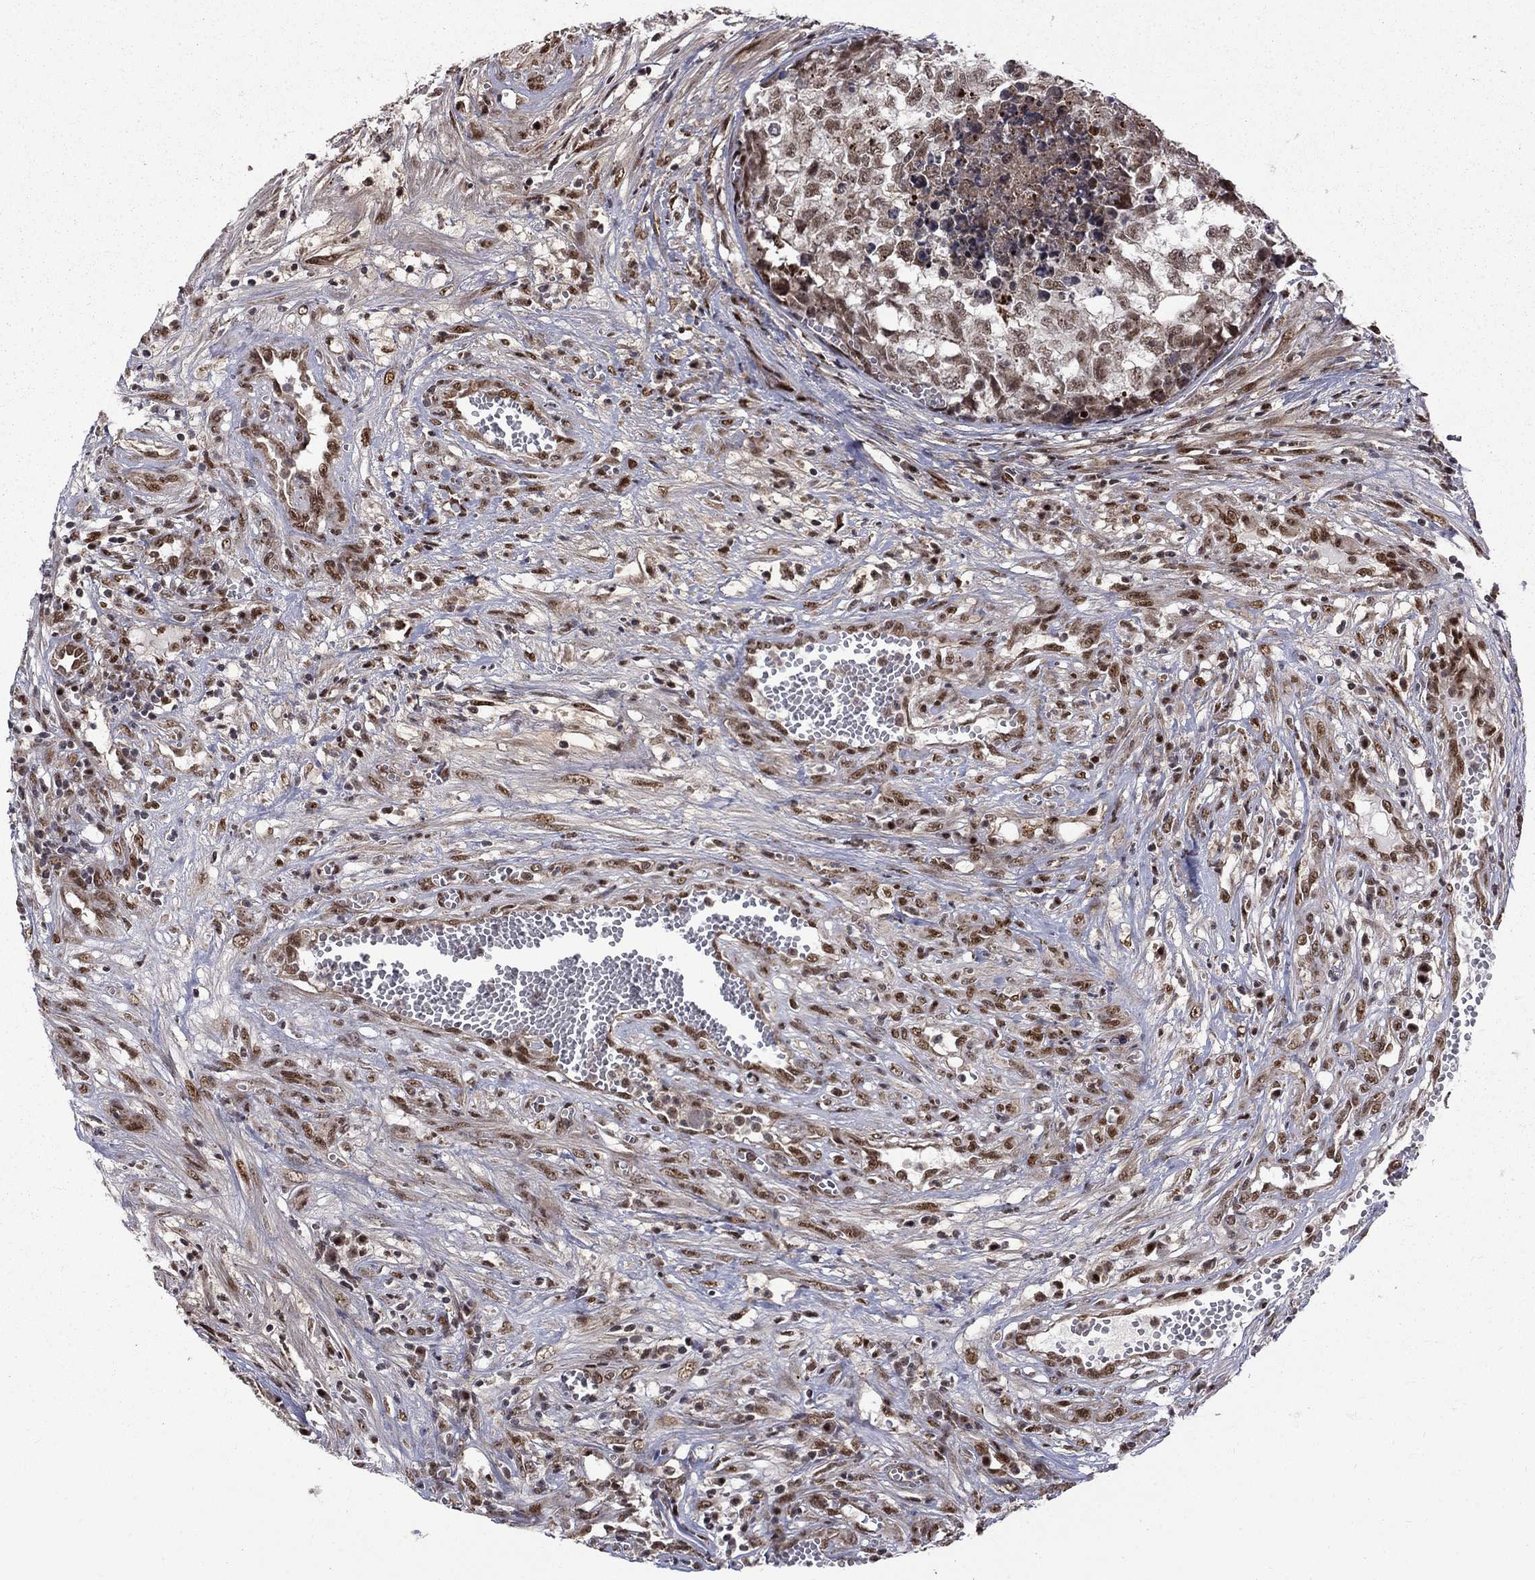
{"staining": {"intensity": "moderate", "quantity": "<25%", "location": "nuclear"}, "tissue": "testis cancer", "cell_type": "Tumor cells", "image_type": "cancer", "snomed": [{"axis": "morphology", "description": "Seminoma, NOS"}, {"axis": "morphology", "description": "Carcinoma, Embryonal, NOS"}, {"axis": "topography", "description": "Testis"}], "caption": "Approximately <25% of tumor cells in human testis embryonal carcinoma display moderate nuclear protein staining as visualized by brown immunohistochemical staining.", "gene": "KPNA3", "patient": {"sex": "male", "age": 22}}